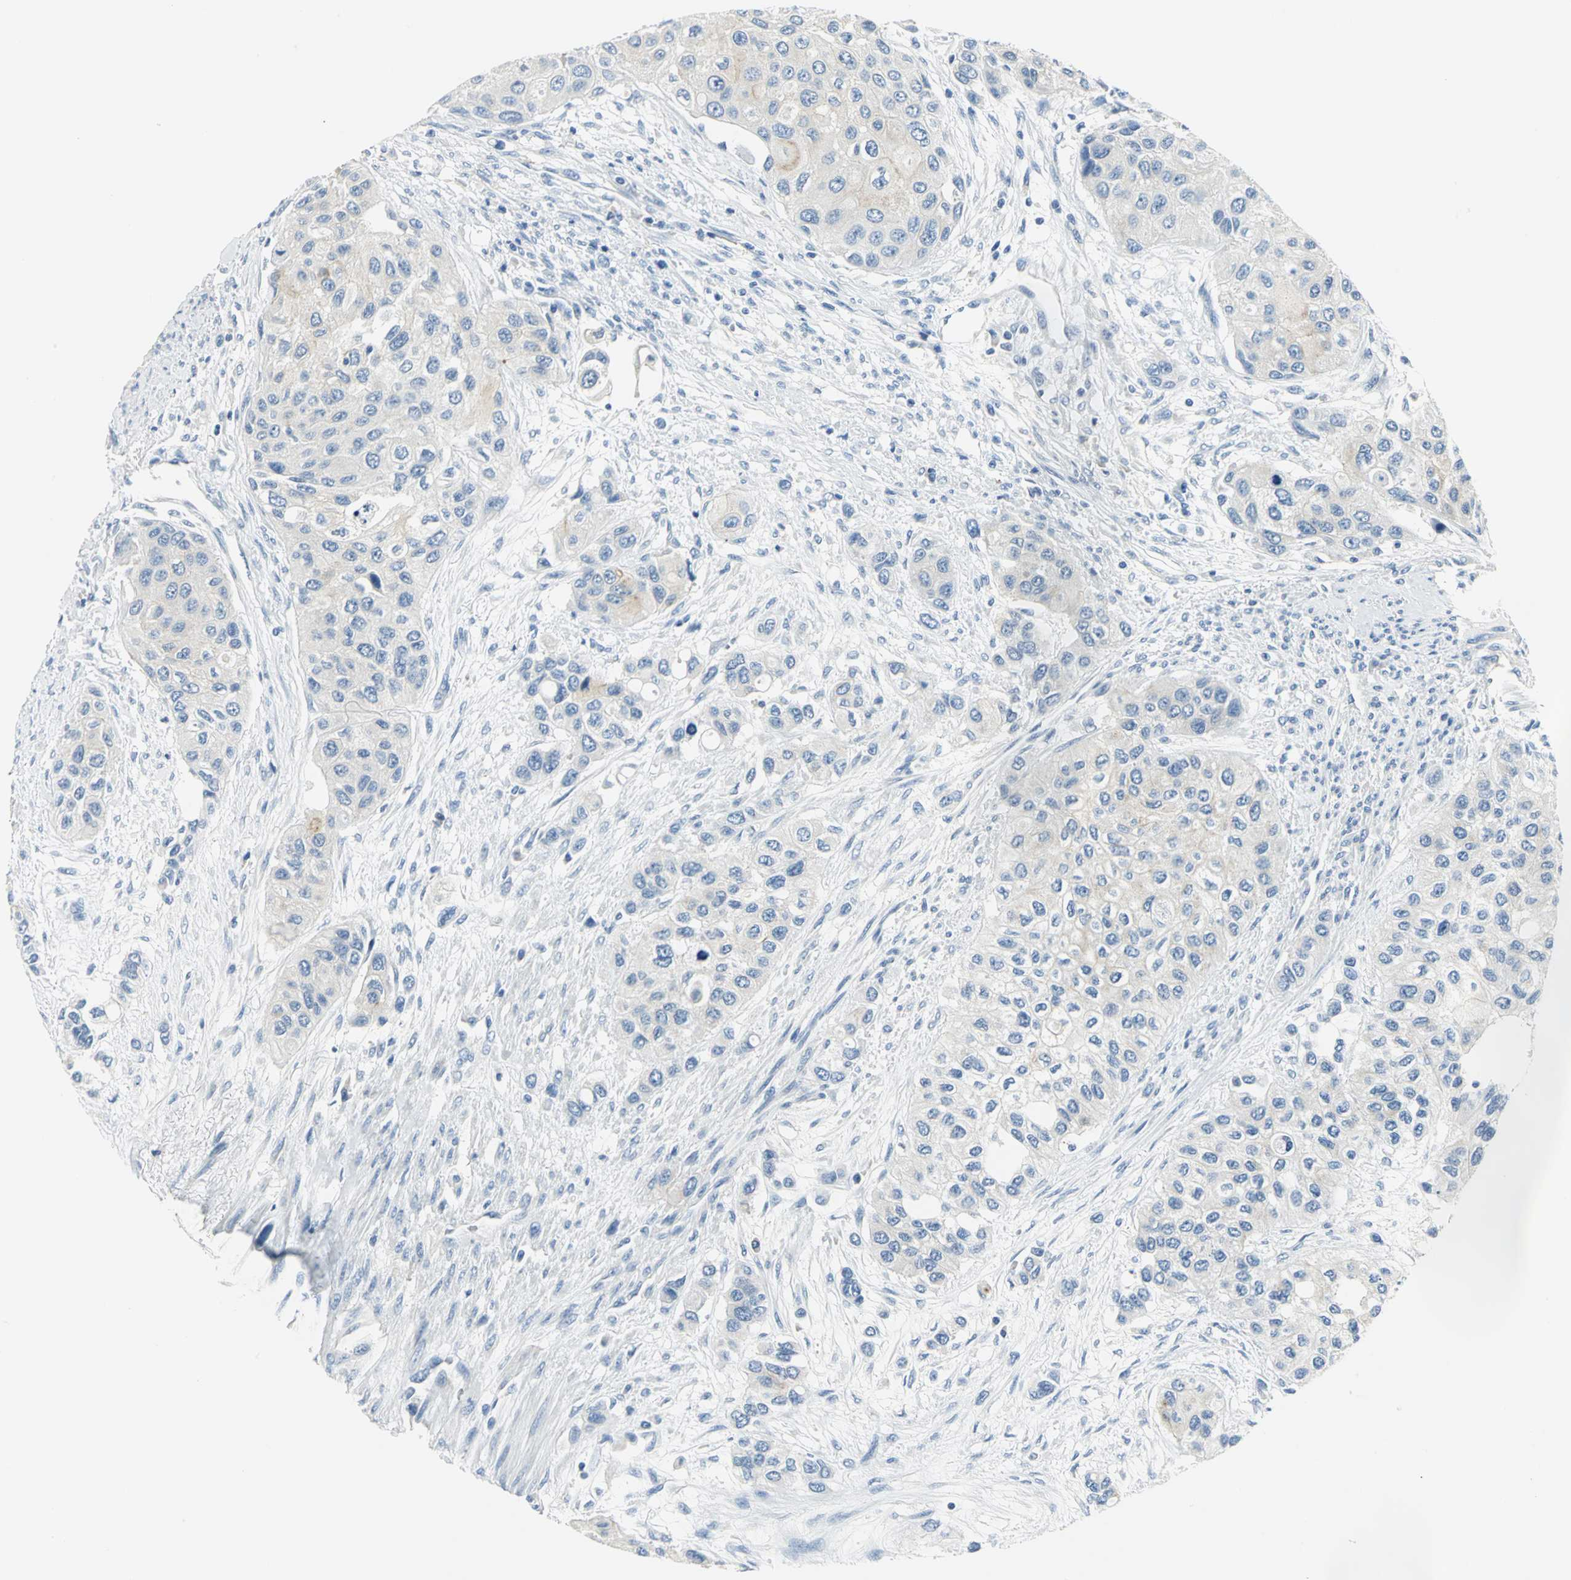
{"staining": {"intensity": "negative", "quantity": "none", "location": "none"}, "tissue": "urothelial cancer", "cell_type": "Tumor cells", "image_type": "cancer", "snomed": [{"axis": "morphology", "description": "Urothelial carcinoma, High grade"}, {"axis": "topography", "description": "Urinary bladder"}], "caption": "High power microscopy image of an immunohistochemistry photomicrograph of high-grade urothelial carcinoma, revealing no significant positivity in tumor cells. Nuclei are stained in blue.", "gene": "RIPOR1", "patient": {"sex": "female", "age": 56}}